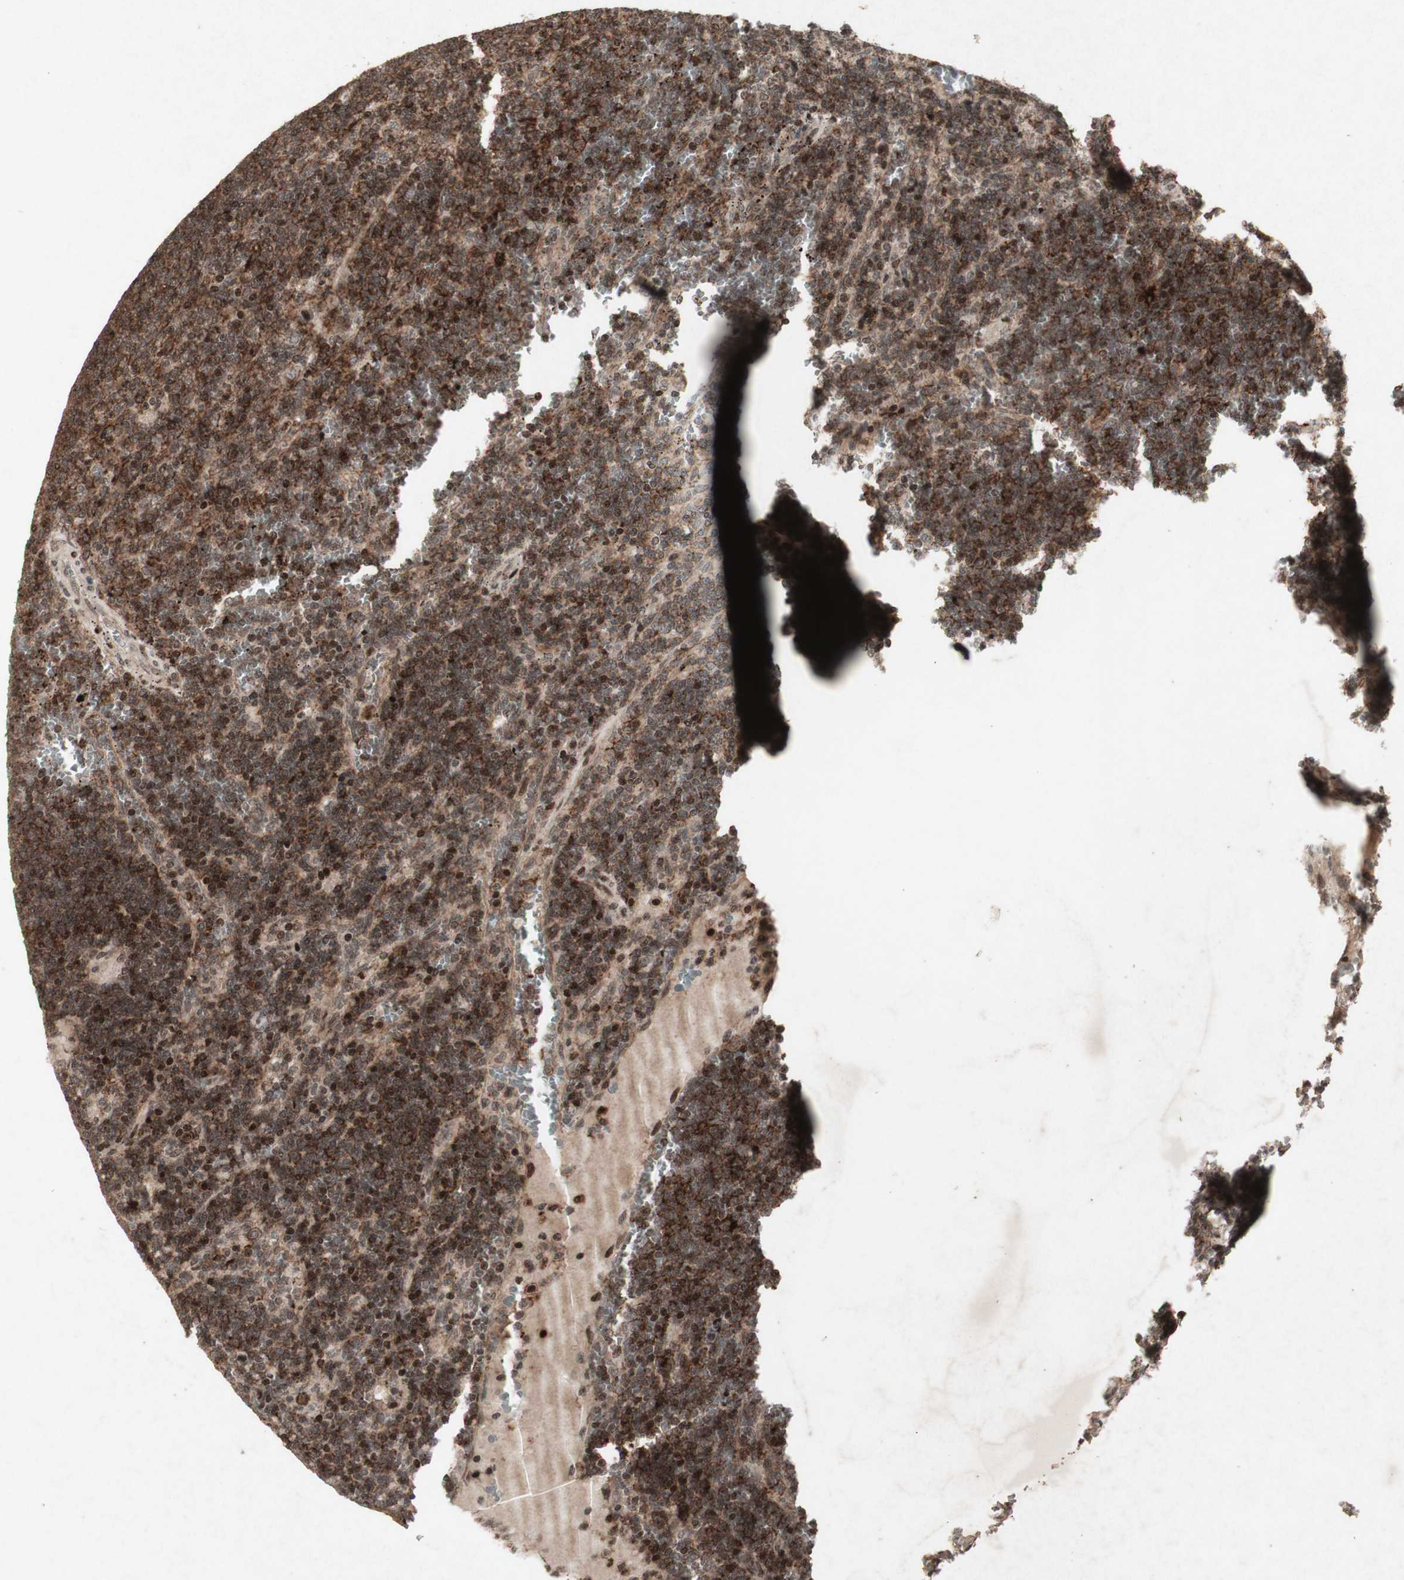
{"staining": {"intensity": "strong", "quantity": "25%-75%", "location": "cytoplasmic/membranous"}, "tissue": "lymphoma", "cell_type": "Tumor cells", "image_type": "cancer", "snomed": [{"axis": "morphology", "description": "Malignant lymphoma, non-Hodgkin's type, Low grade"}, {"axis": "topography", "description": "Spleen"}], "caption": "High-power microscopy captured an immunohistochemistry (IHC) photomicrograph of lymphoma, revealing strong cytoplasmic/membranous expression in about 25%-75% of tumor cells. (DAB (3,3'-diaminobenzidine) IHC, brown staining for protein, blue staining for nuclei).", "gene": "PLXNA1", "patient": {"sex": "female", "age": 50}}